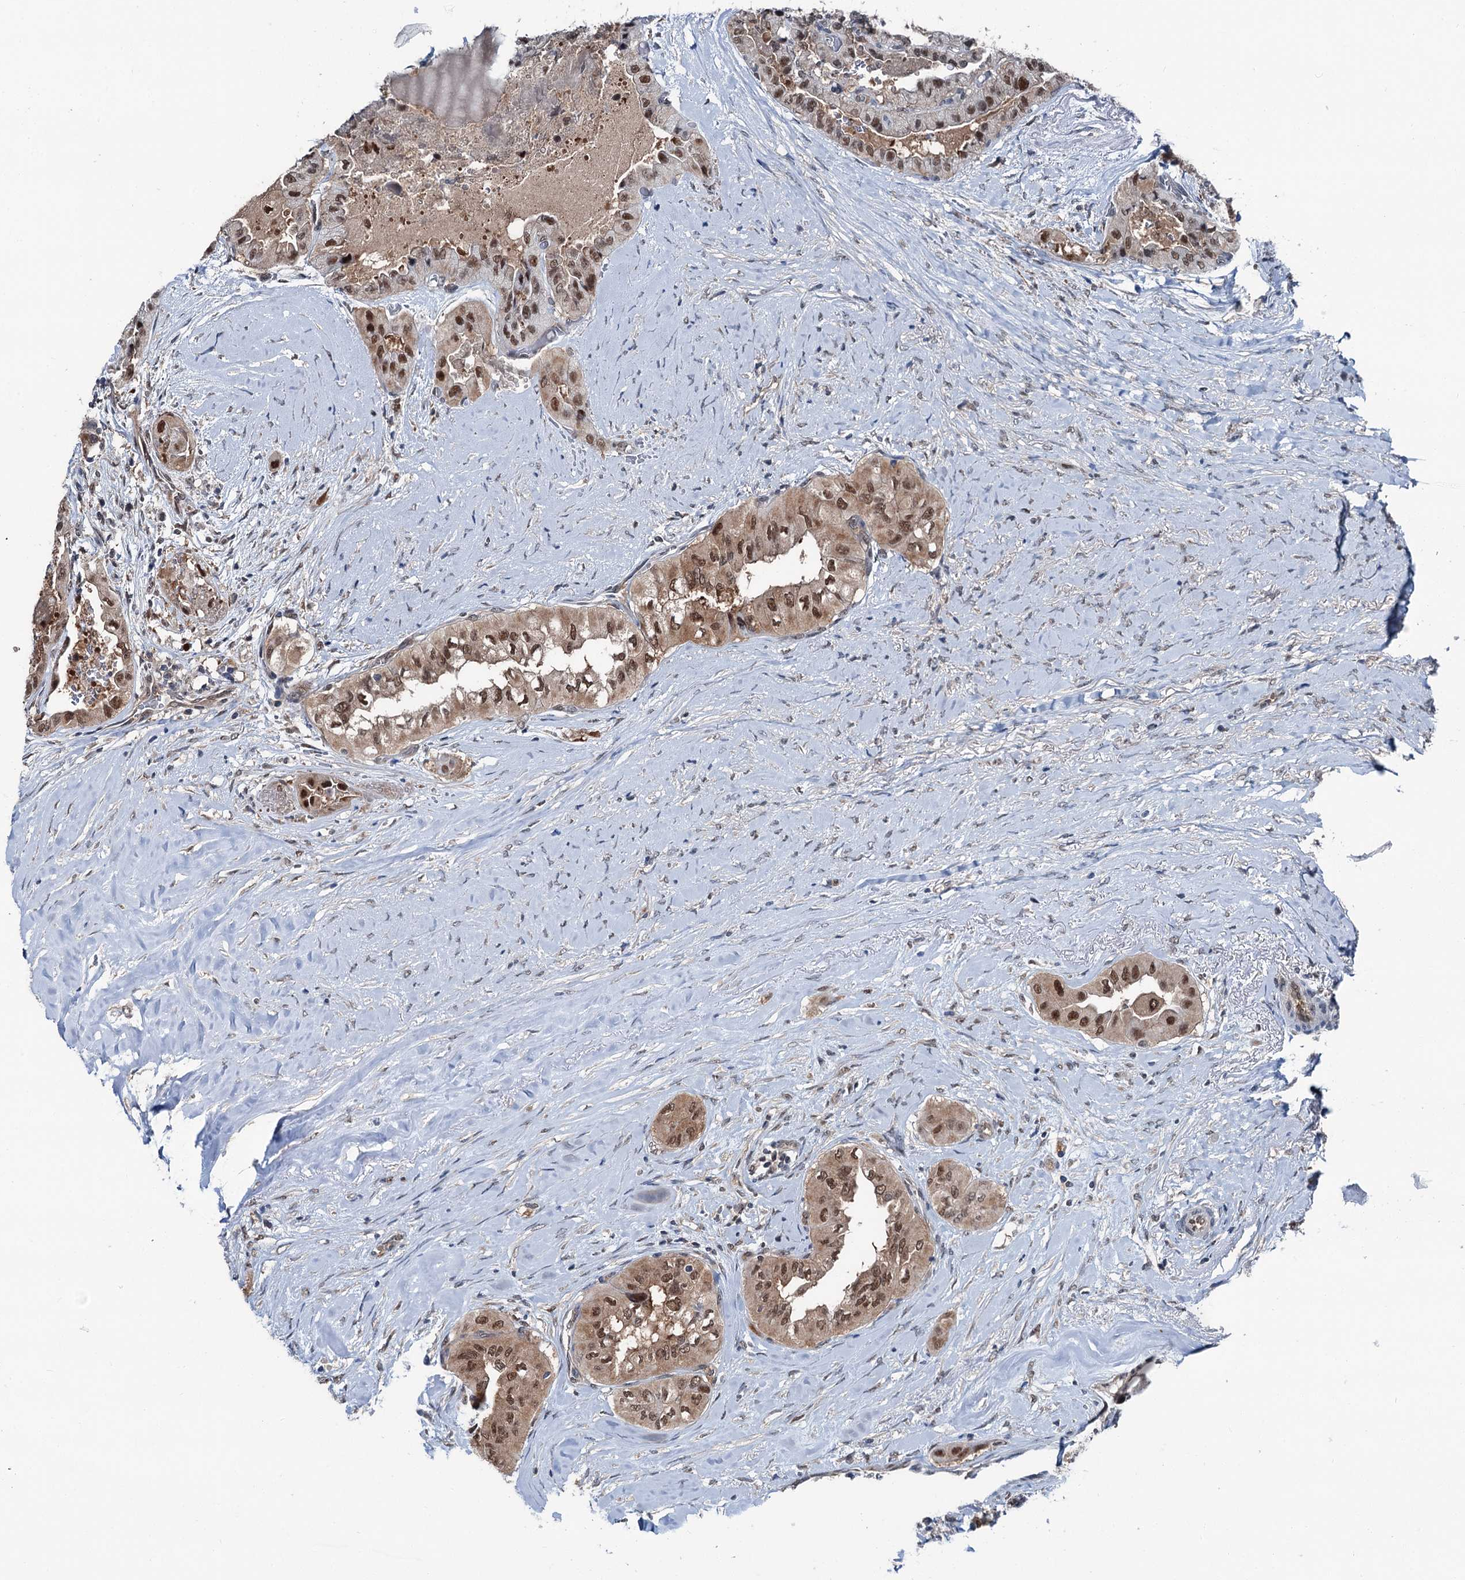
{"staining": {"intensity": "moderate", "quantity": ">75%", "location": "cytoplasmic/membranous,nuclear"}, "tissue": "thyroid cancer", "cell_type": "Tumor cells", "image_type": "cancer", "snomed": [{"axis": "morphology", "description": "Papillary adenocarcinoma, NOS"}, {"axis": "topography", "description": "Thyroid gland"}], "caption": "Thyroid cancer (papillary adenocarcinoma) was stained to show a protein in brown. There is medium levels of moderate cytoplasmic/membranous and nuclear expression in about >75% of tumor cells.", "gene": "PSMD13", "patient": {"sex": "female", "age": 59}}